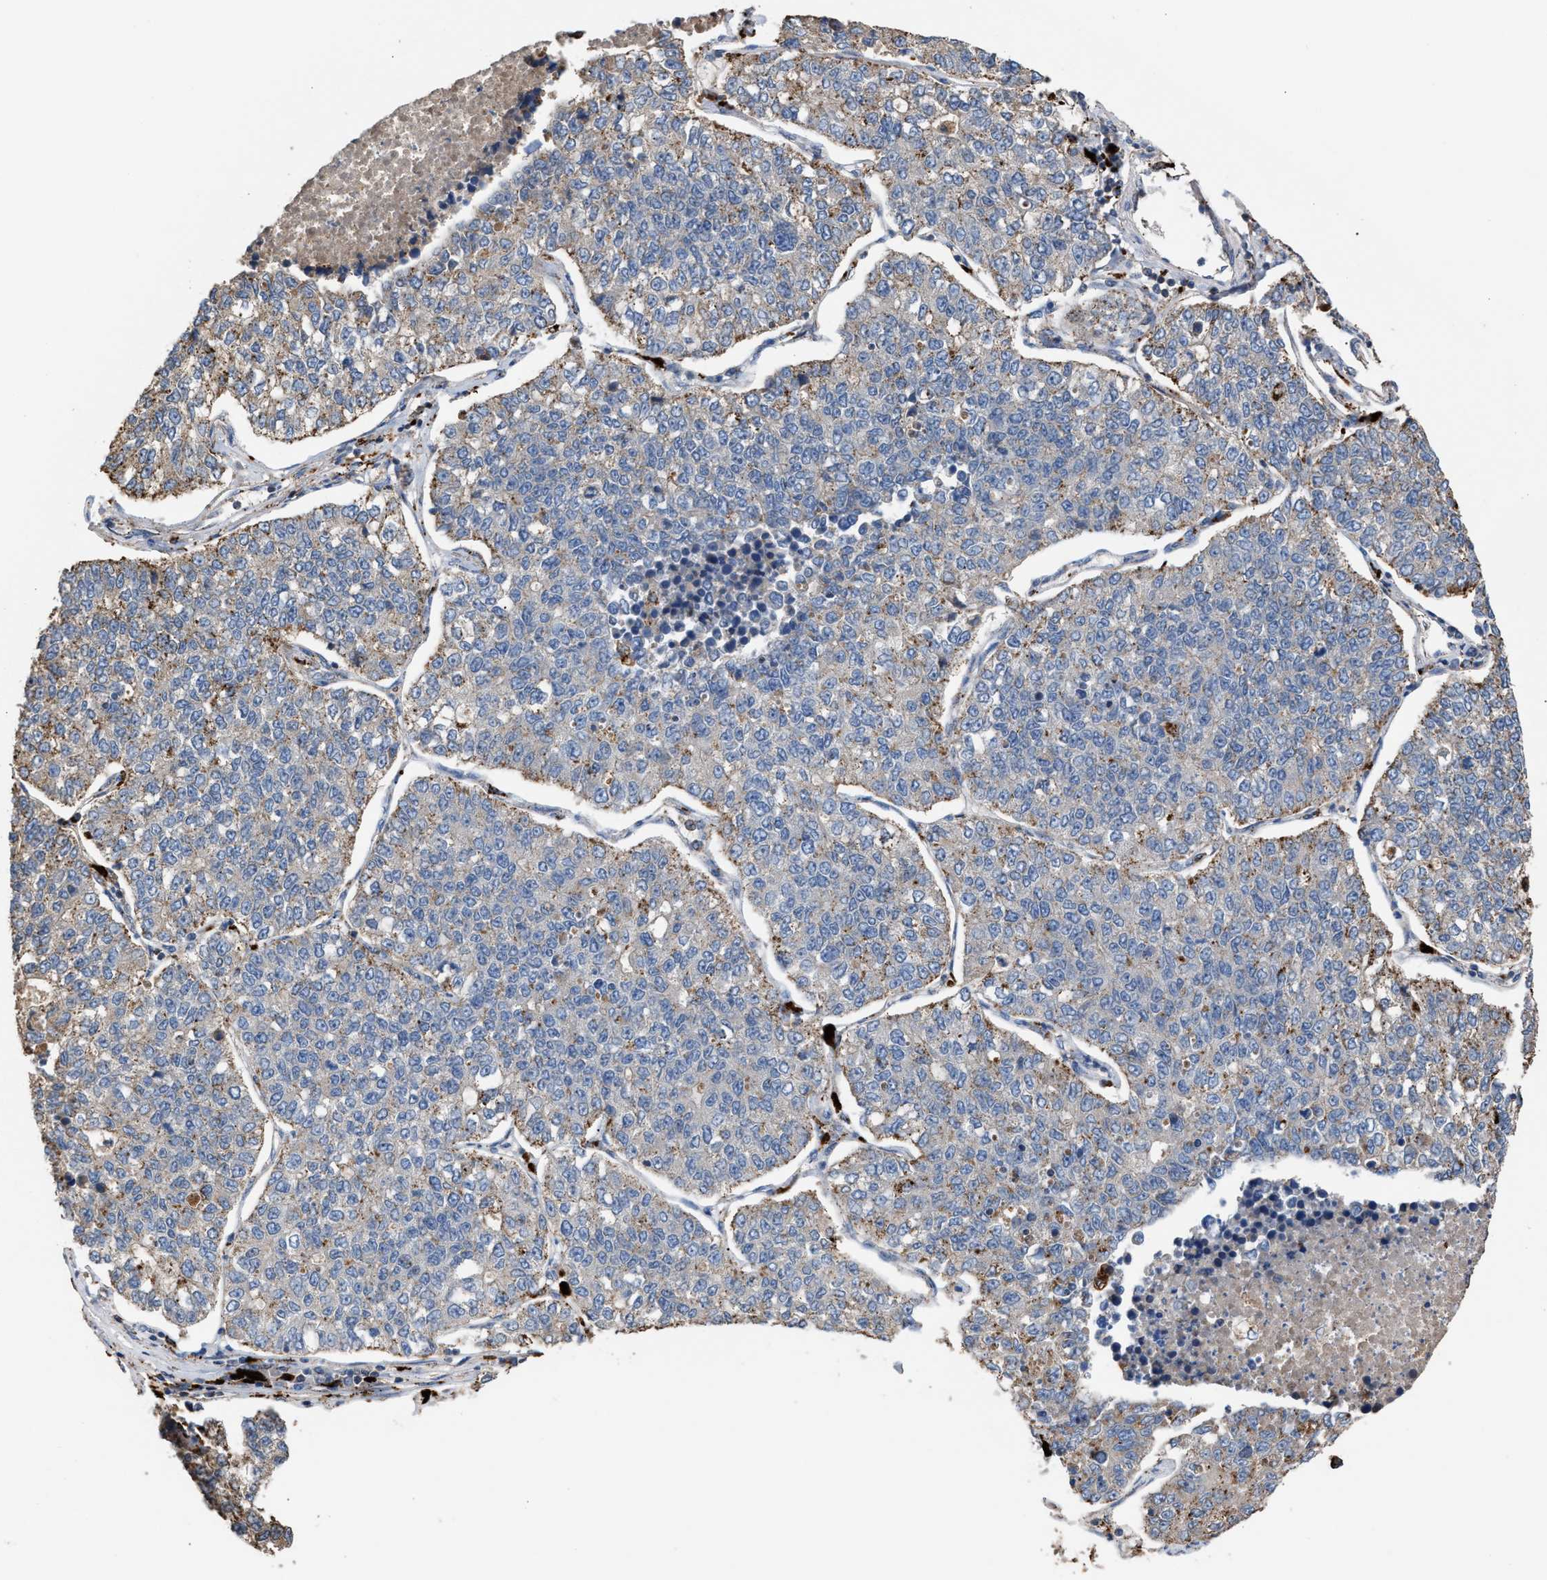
{"staining": {"intensity": "weak", "quantity": "<25%", "location": "cytoplasmic/membranous"}, "tissue": "lung cancer", "cell_type": "Tumor cells", "image_type": "cancer", "snomed": [{"axis": "morphology", "description": "Adenocarcinoma, NOS"}, {"axis": "topography", "description": "Lung"}], "caption": "Lung cancer (adenocarcinoma) stained for a protein using IHC shows no expression tumor cells.", "gene": "ELMO3", "patient": {"sex": "male", "age": 49}}